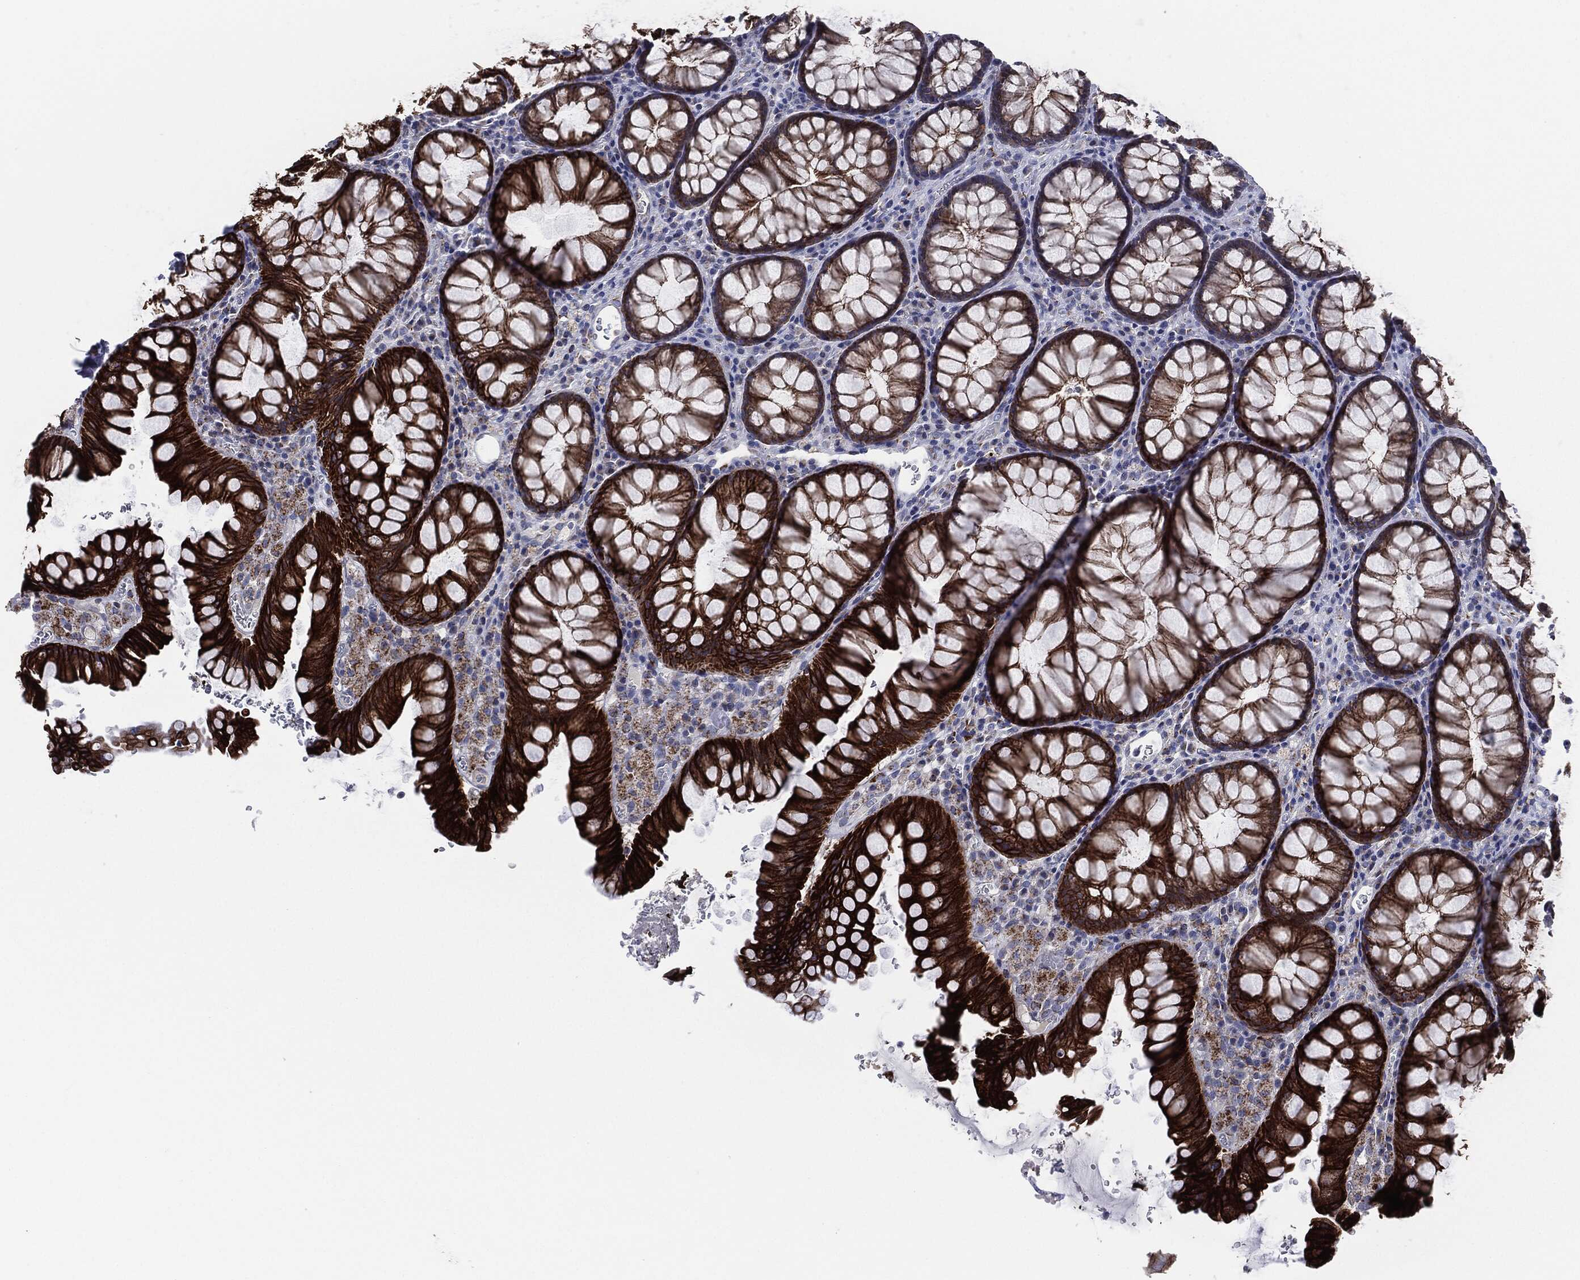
{"staining": {"intensity": "strong", "quantity": ">75%", "location": "cytoplasmic/membranous"}, "tissue": "rectum", "cell_type": "Glandular cells", "image_type": "normal", "snomed": [{"axis": "morphology", "description": "Normal tissue, NOS"}, {"axis": "topography", "description": "Rectum"}], "caption": "The immunohistochemical stain labels strong cytoplasmic/membranous staining in glandular cells of benign rectum. (DAB IHC with brightfield microscopy, high magnification).", "gene": "SHROOM2", "patient": {"sex": "female", "age": 68}}